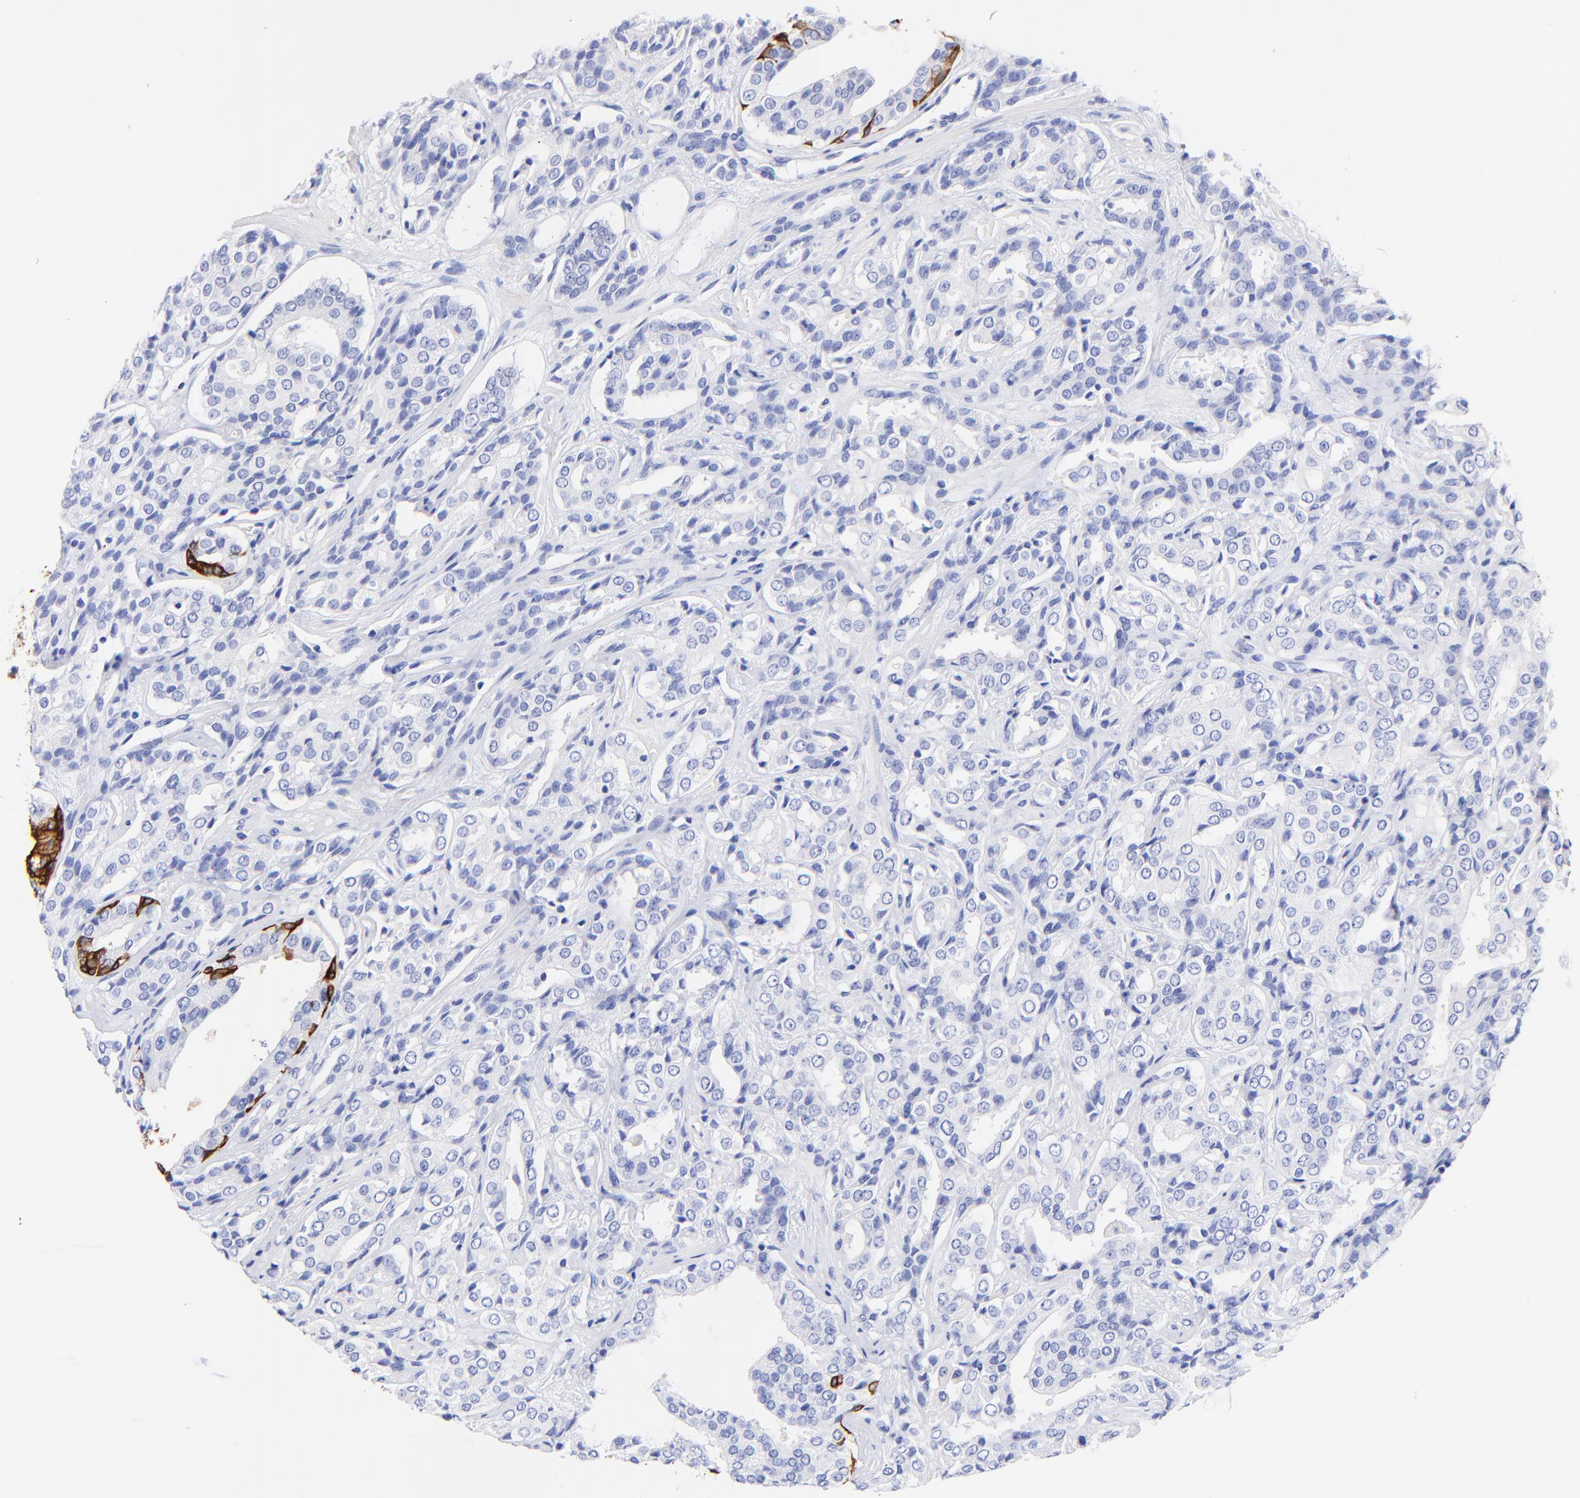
{"staining": {"intensity": "strong", "quantity": ">75%", "location": "cytoplasmic/membranous"}, "tissue": "prostate cancer", "cell_type": "Tumor cells", "image_type": "cancer", "snomed": [{"axis": "morphology", "description": "Adenocarcinoma, Medium grade"}, {"axis": "topography", "description": "Prostate"}], "caption": "Immunohistochemical staining of prostate cancer (adenocarcinoma (medium-grade)) displays high levels of strong cytoplasmic/membranous staining in approximately >75% of tumor cells. Nuclei are stained in blue.", "gene": "KRT19", "patient": {"sex": "male", "age": 60}}